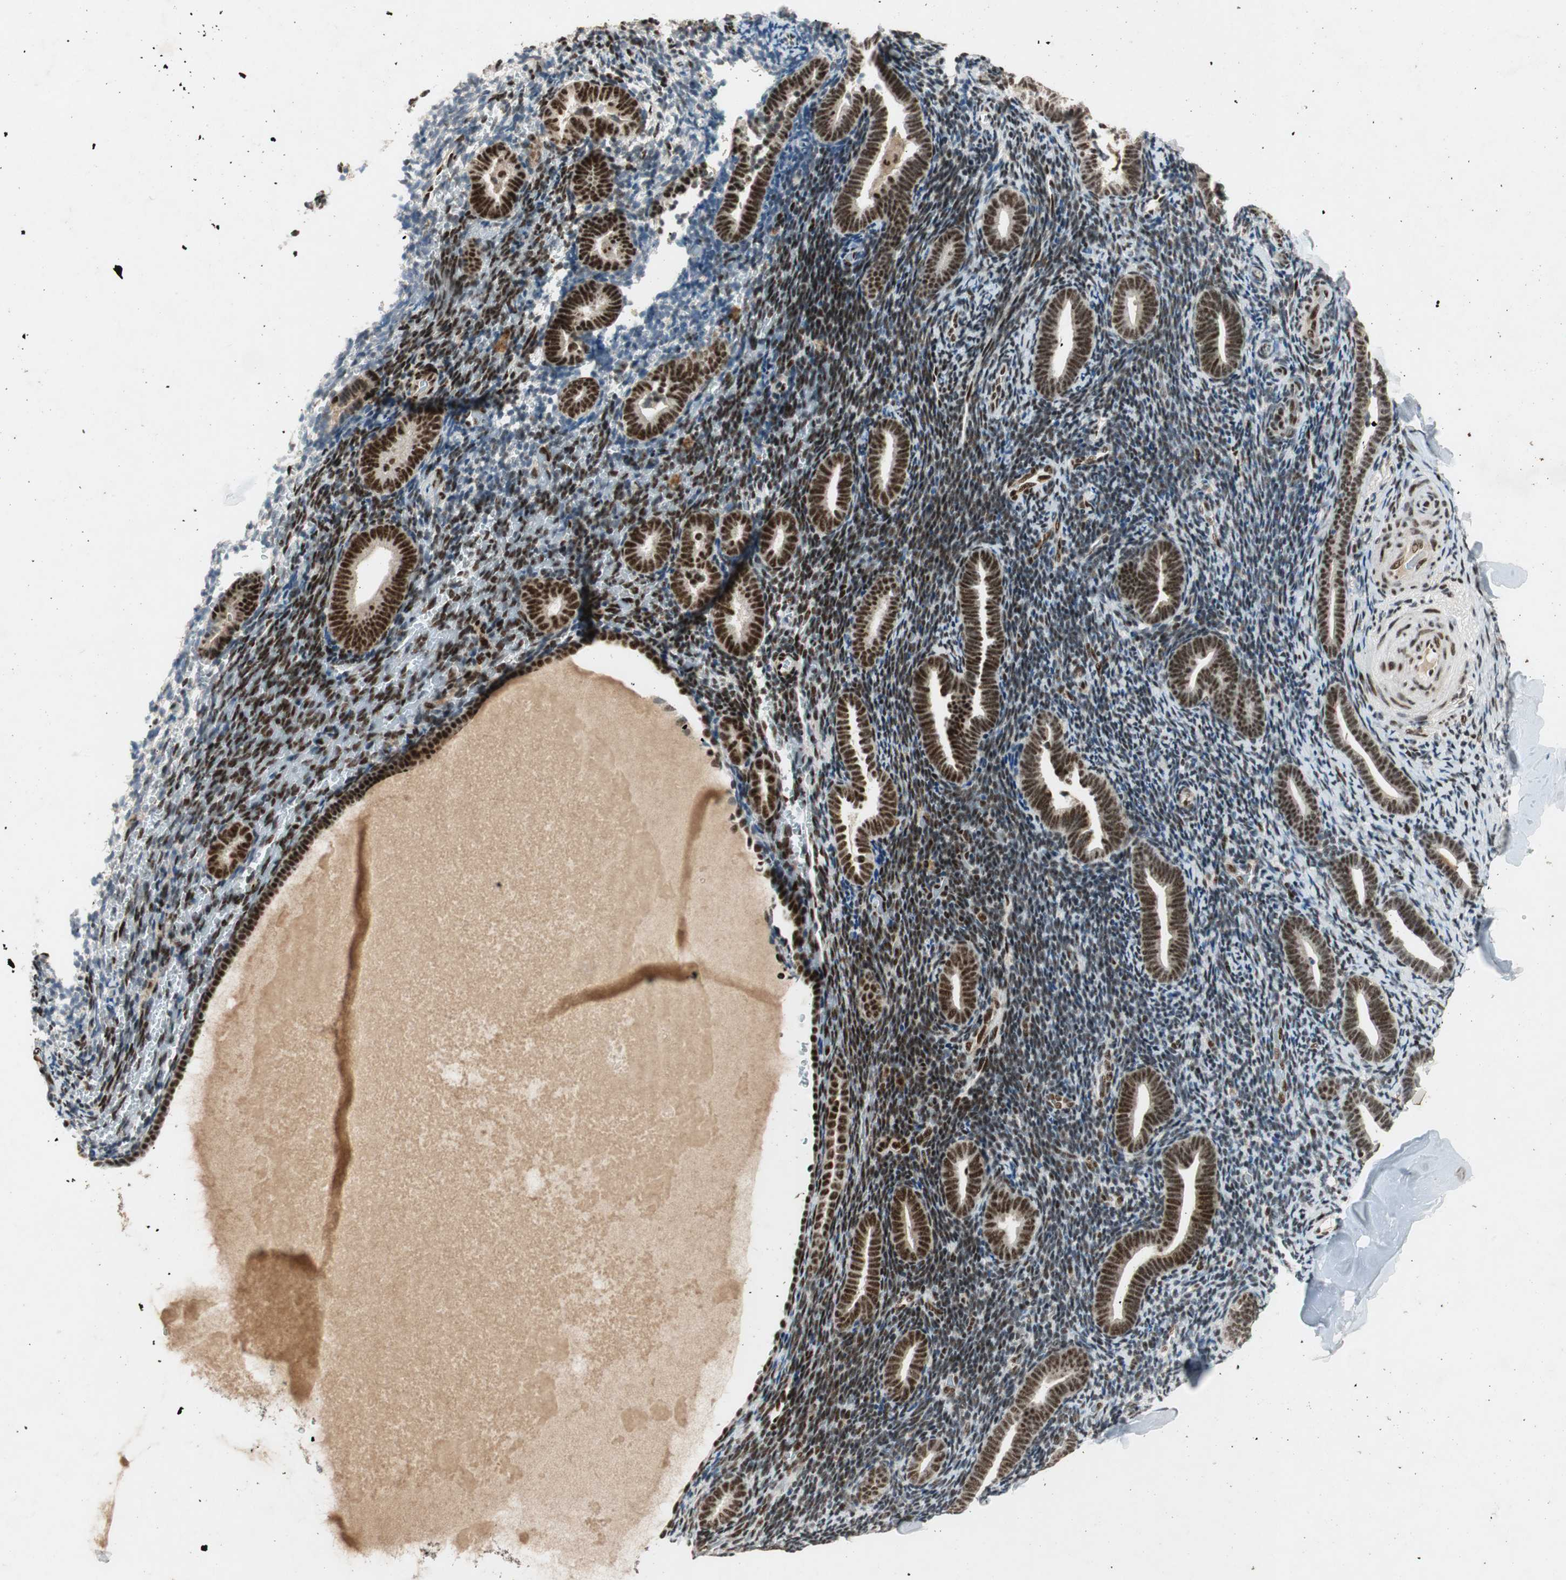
{"staining": {"intensity": "moderate", "quantity": "25%-75%", "location": "nuclear"}, "tissue": "endometrium", "cell_type": "Cells in endometrial stroma", "image_type": "normal", "snomed": [{"axis": "morphology", "description": "Normal tissue, NOS"}, {"axis": "topography", "description": "Endometrium"}], "caption": "Unremarkable endometrium exhibits moderate nuclear staining in about 25%-75% of cells in endometrial stroma, visualized by immunohistochemistry.", "gene": "NCBP3", "patient": {"sex": "female", "age": 51}}